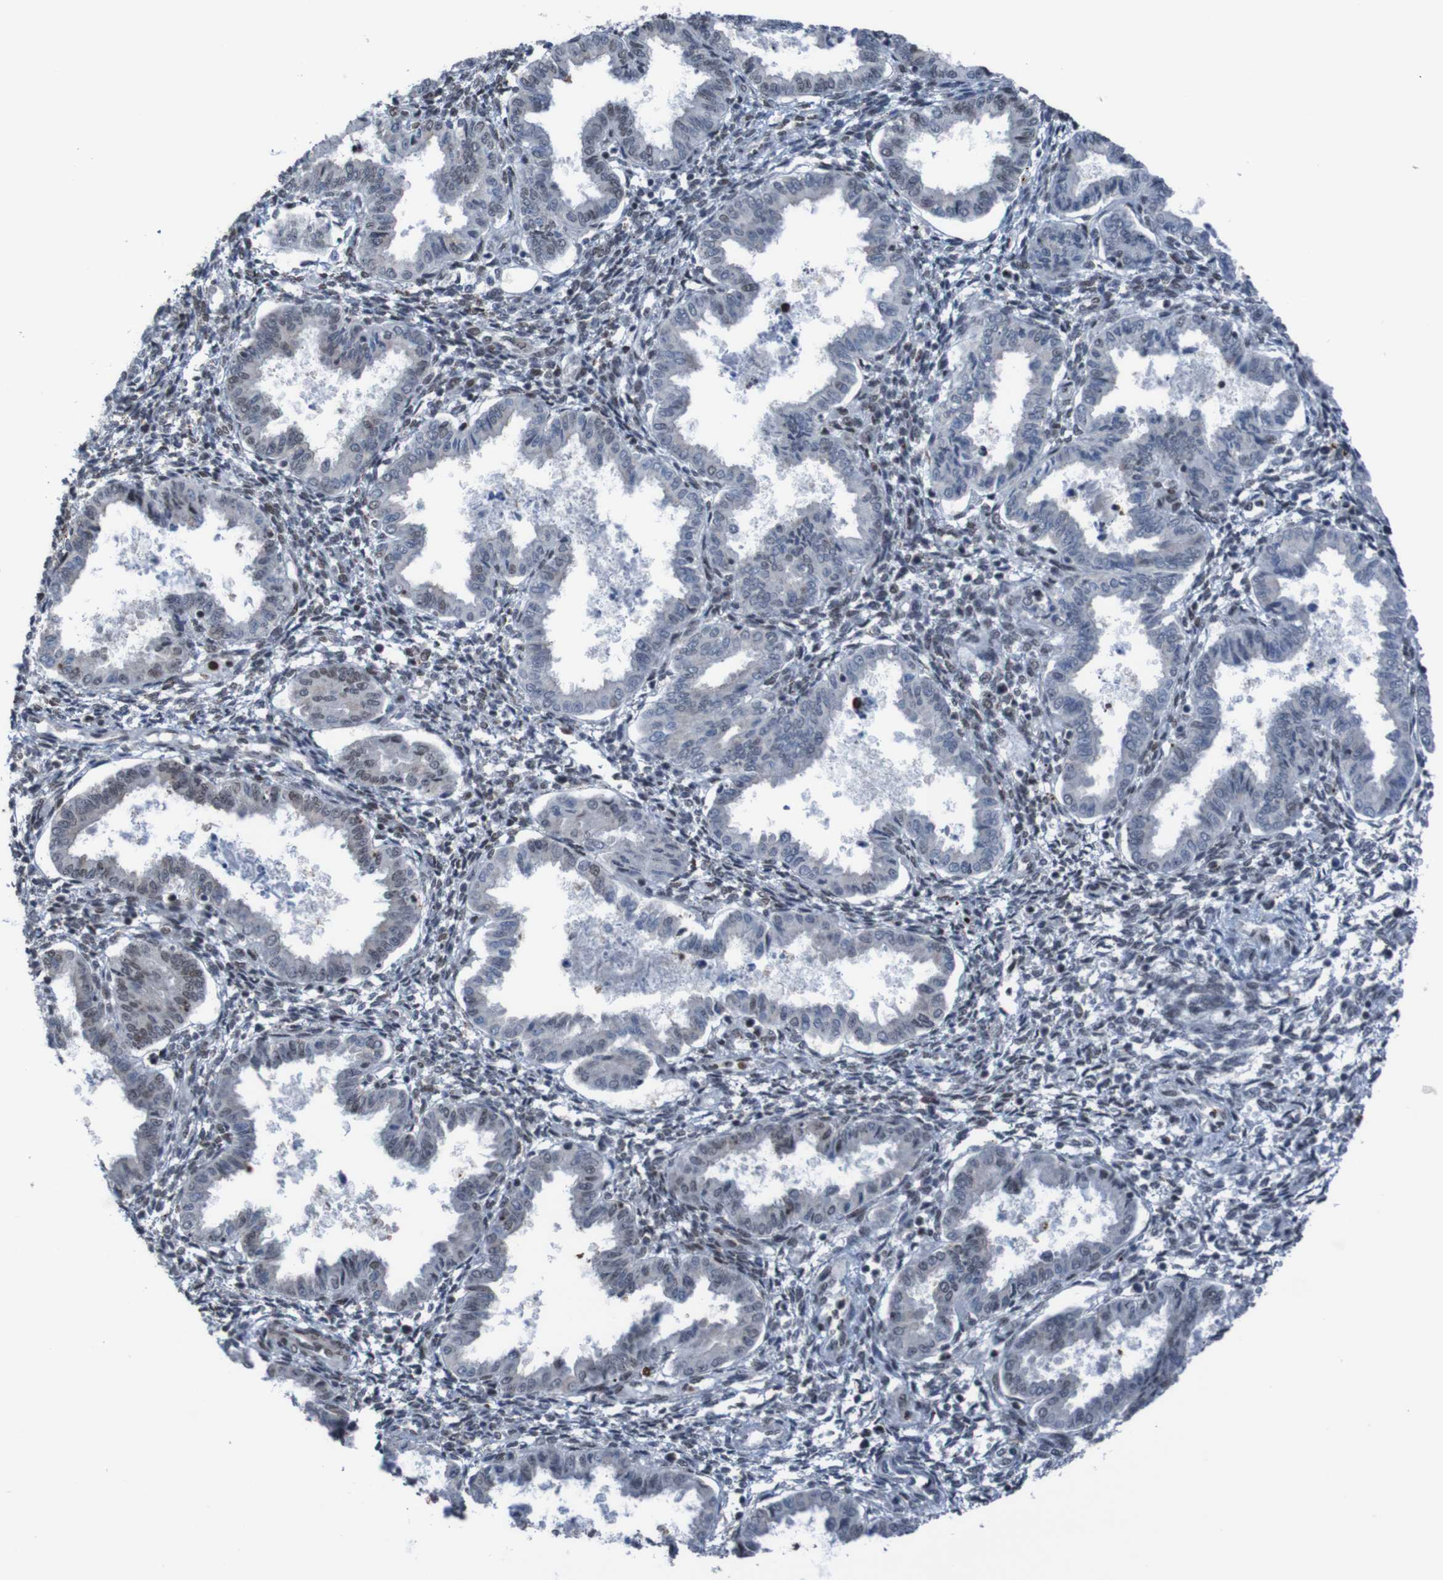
{"staining": {"intensity": "strong", "quantity": "<25%", "location": "nuclear"}, "tissue": "endometrium", "cell_type": "Cells in endometrial stroma", "image_type": "normal", "snomed": [{"axis": "morphology", "description": "Normal tissue, NOS"}, {"axis": "topography", "description": "Endometrium"}], "caption": "Cells in endometrial stroma show medium levels of strong nuclear expression in approximately <25% of cells in normal human endometrium.", "gene": "PHF2", "patient": {"sex": "female", "age": 33}}